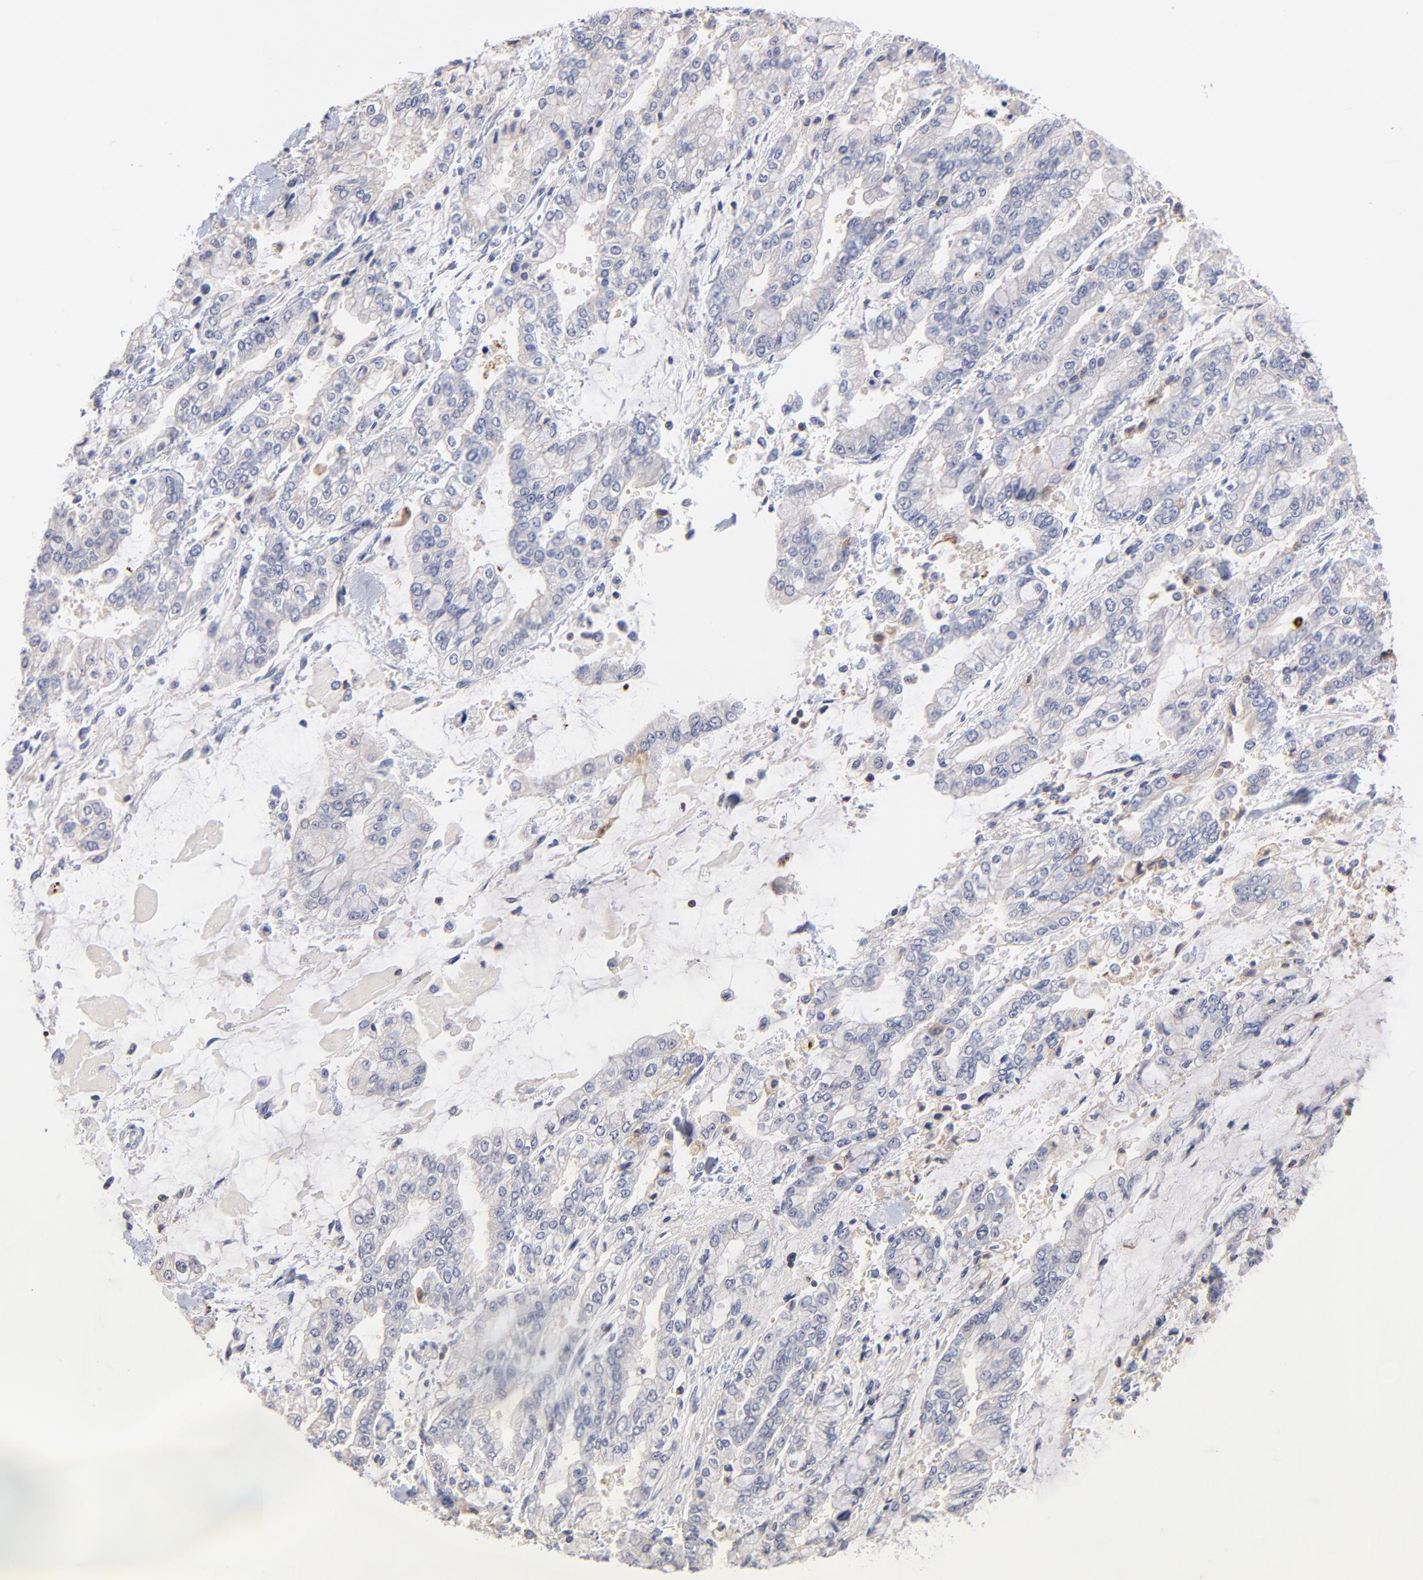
{"staining": {"intensity": "negative", "quantity": "none", "location": "none"}, "tissue": "stomach cancer", "cell_type": "Tumor cells", "image_type": "cancer", "snomed": [{"axis": "morphology", "description": "Normal tissue, NOS"}, {"axis": "morphology", "description": "Adenocarcinoma, NOS"}, {"axis": "topography", "description": "Stomach, upper"}, {"axis": "topography", "description": "Stomach"}], "caption": "A micrograph of stomach cancer stained for a protein shows no brown staining in tumor cells.", "gene": "KREMEN2", "patient": {"sex": "male", "age": 76}}